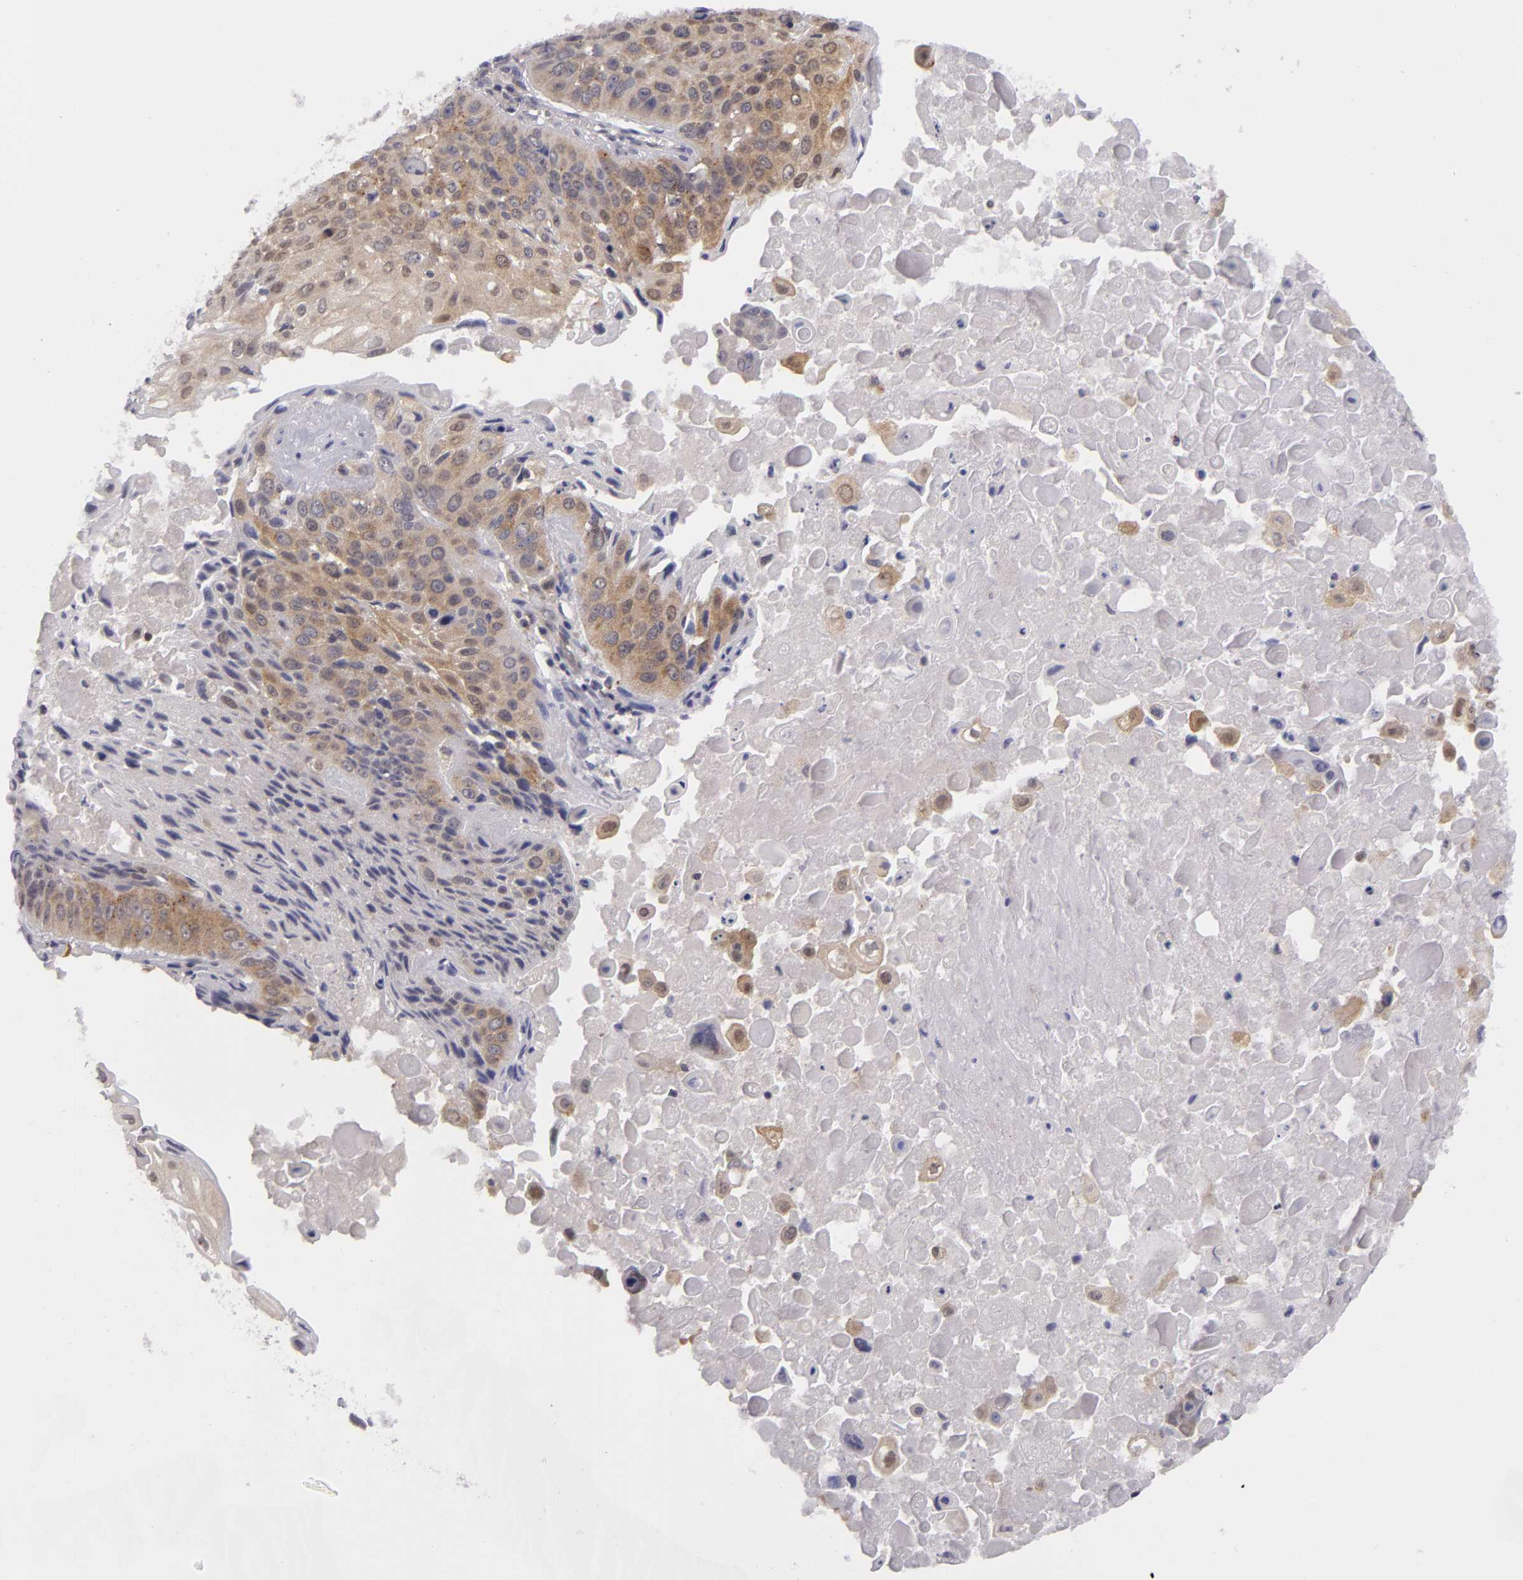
{"staining": {"intensity": "weak", "quantity": "25%-75%", "location": "cytoplasmic/membranous"}, "tissue": "lung cancer", "cell_type": "Tumor cells", "image_type": "cancer", "snomed": [{"axis": "morphology", "description": "Adenocarcinoma, NOS"}, {"axis": "topography", "description": "Lung"}], "caption": "Lung cancer (adenocarcinoma) stained with a protein marker shows weak staining in tumor cells.", "gene": "BCL10", "patient": {"sex": "male", "age": 60}}